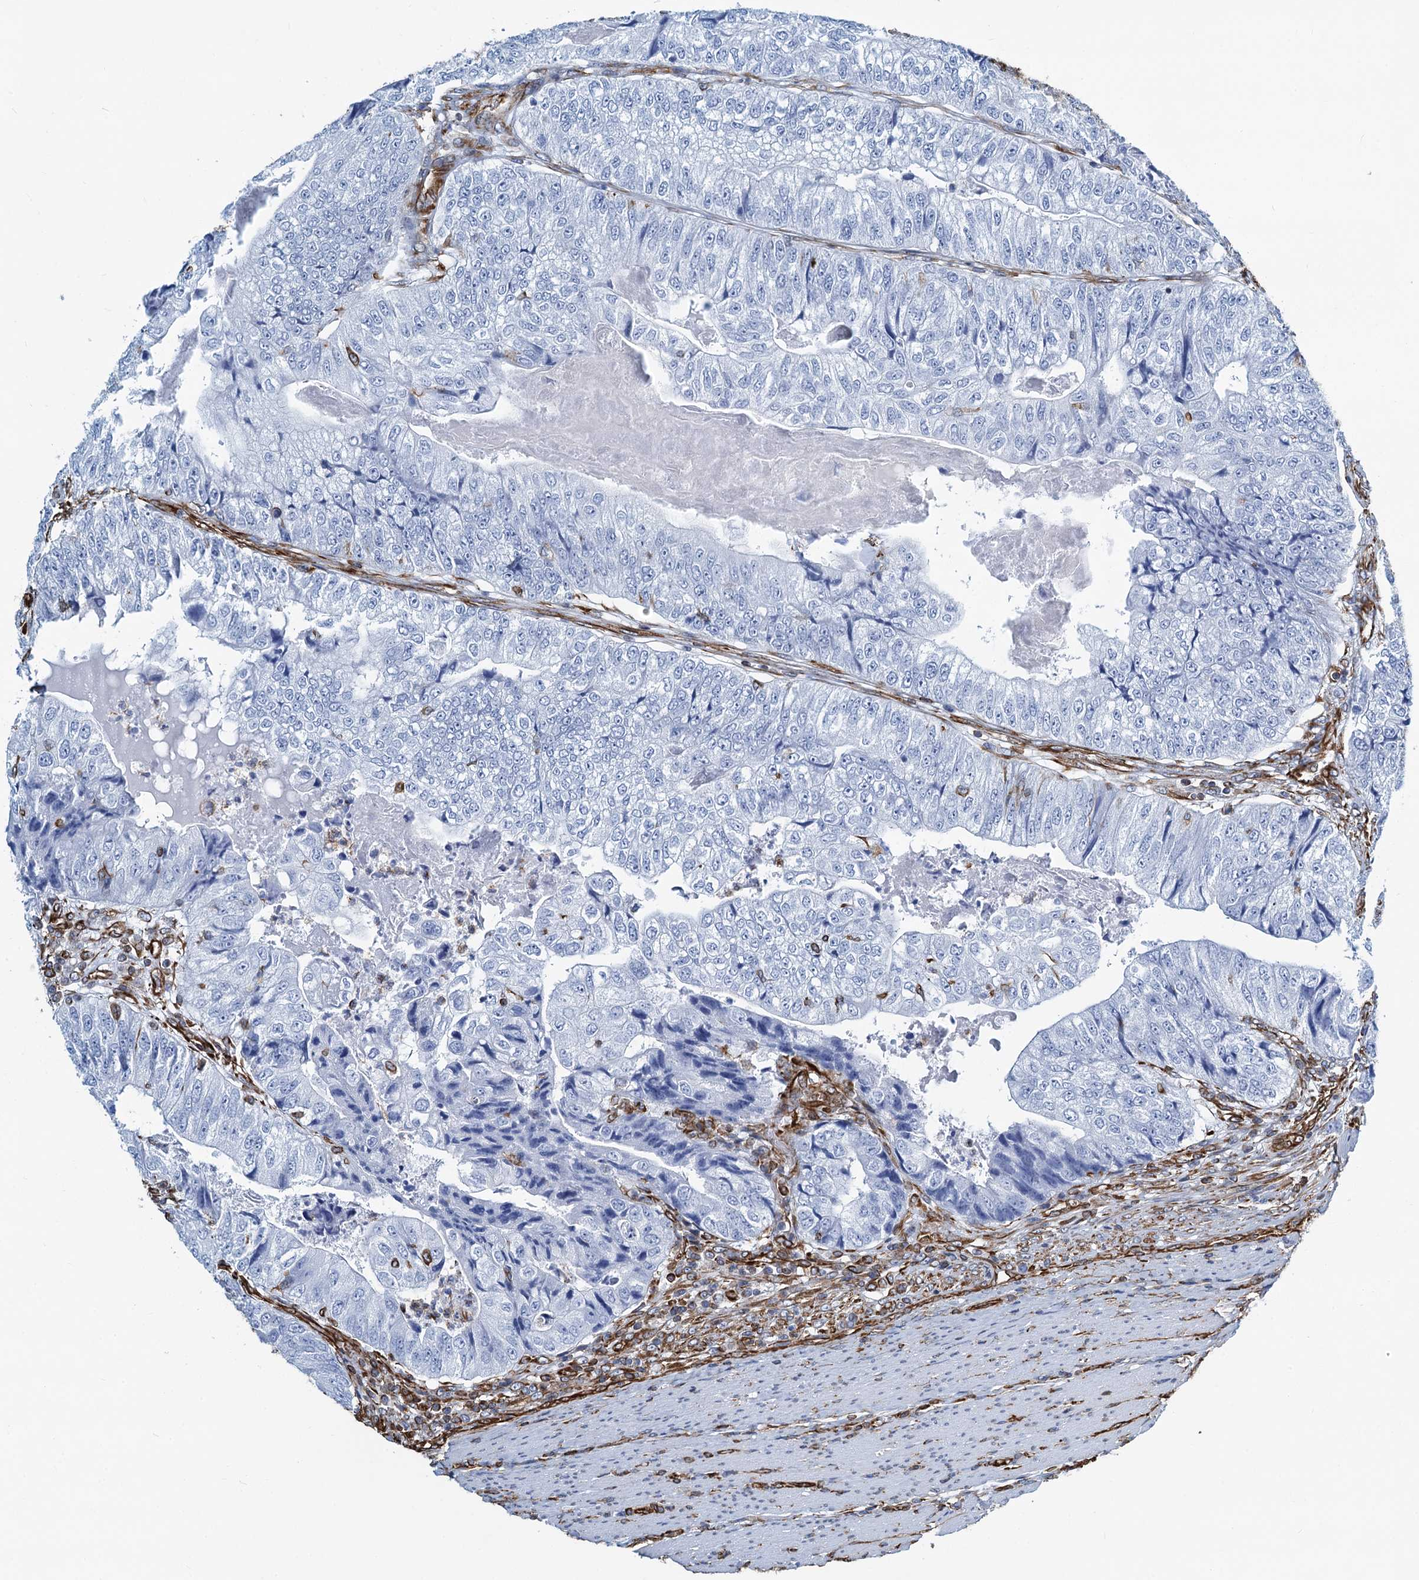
{"staining": {"intensity": "negative", "quantity": "none", "location": "none"}, "tissue": "colorectal cancer", "cell_type": "Tumor cells", "image_type": "cancer", "snomed": [{"axis": "morphology", "description": "Adenocarcinoma, NOS"}, {"axis": "topography", "description": "Colon"}], "caption": "DAB (3,3'-diaminobenzidine) immunohistochemical staining of human colorectal cancer exhibits no significant positivity in tumor cells. The staining is performed using DAB (3,3'-diaminobenzidine) brown chromogen with nuclei counter-stained in using hematoxylin.", "gene": "PGM2", "patient": {"sex": "female", "age": 67}}